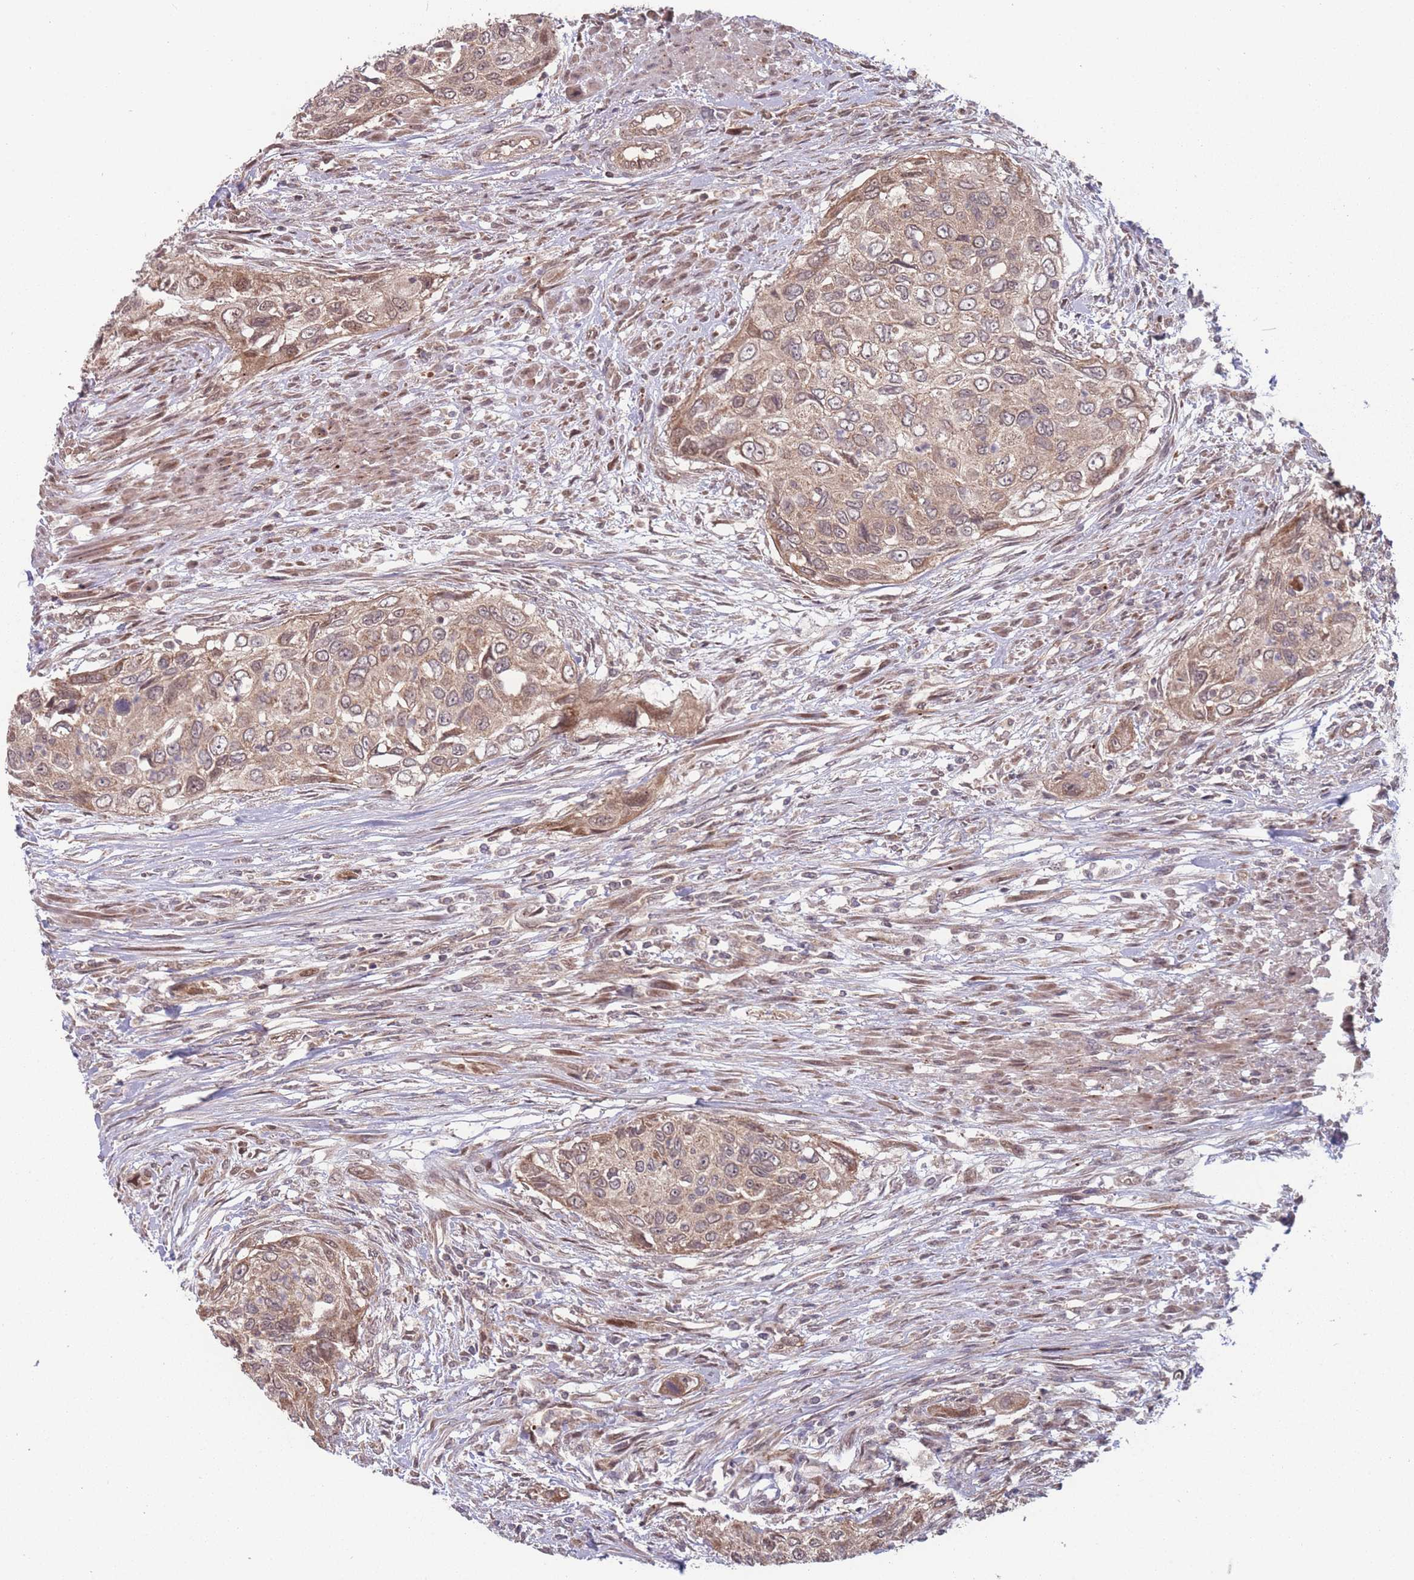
{"staining": {"intensity": "weak", "quantity": ">75%", "location": "cytoplasmic/membranous"}, "tissue": "urothelial cancer", "cell_type": "Tumor cells", "image_type": "cancer", "snomed": [{"axis": "morphology", "description": "Urothelial carcinoma, High grade"}, {"axis": "topography", "description": "Urinary bladder"}], "caption": "This photomicrograph shows immunohistochemistry (IHC) staining of human urothelial cancer, with low weak cytoplasmic/membranous positivity in approximately >75% of tumor cells.", "gene": "RPS18", "patient": {"sex": "female", "age": 60}}